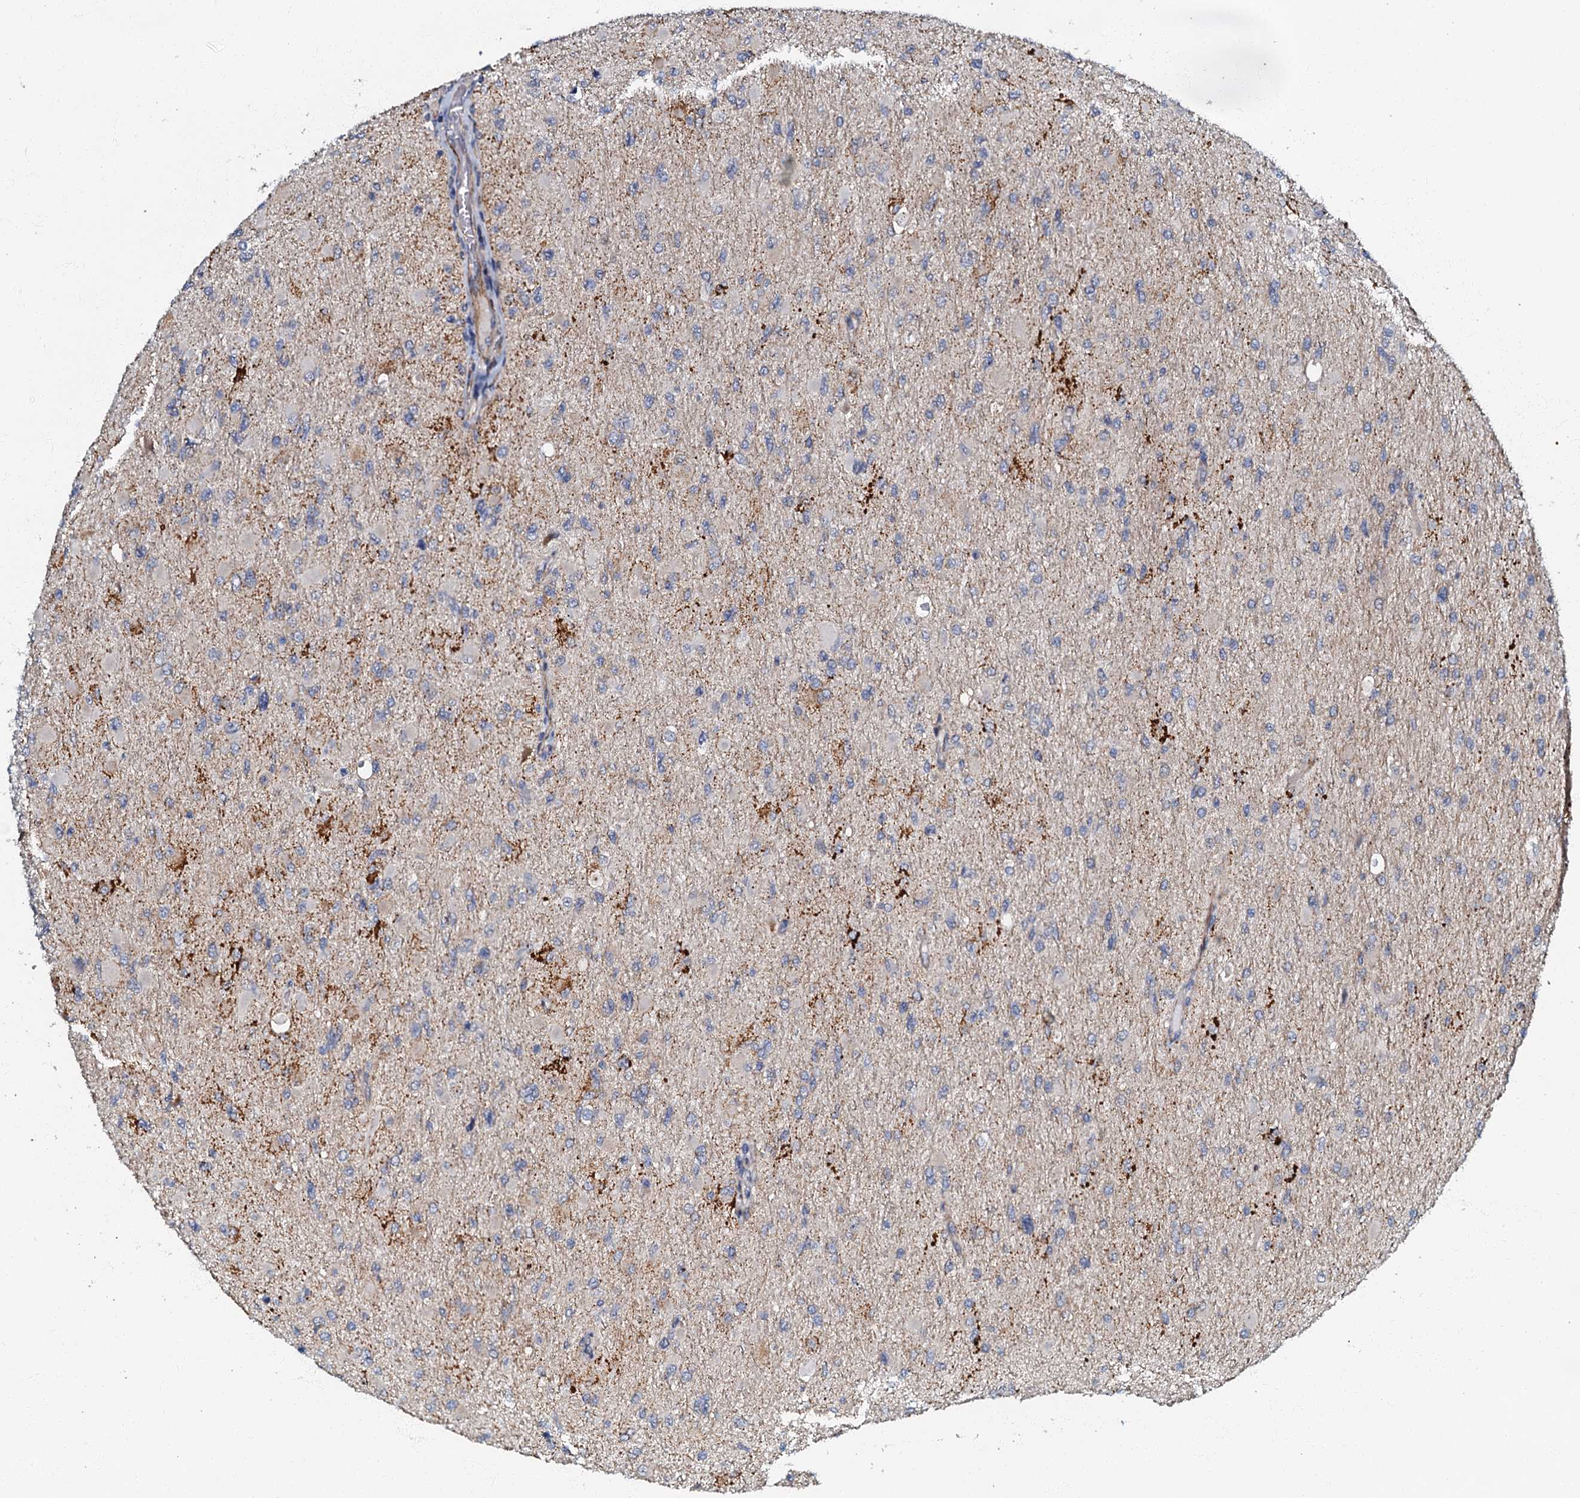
{"staining": {"intensity": "negative", "quantity": "none", "location": "none"}, "tissue": "glioma", "cell_type": "Tumor cells", "image_type": "cancer", "snomed": [{"axis": "morphology", "description": "Glioma, malignant, High grade"}, {"axis": "topography", "description": "Cerebral cortex"}], "caption": "The IHC micrograph has no significant positivity in tumor cells of malignant high-grade glioma tissue. (DAB IHC with hematoxylin counter stain).", "gene": "OLAH", "patient": {"sex": "female", "age": 36}}